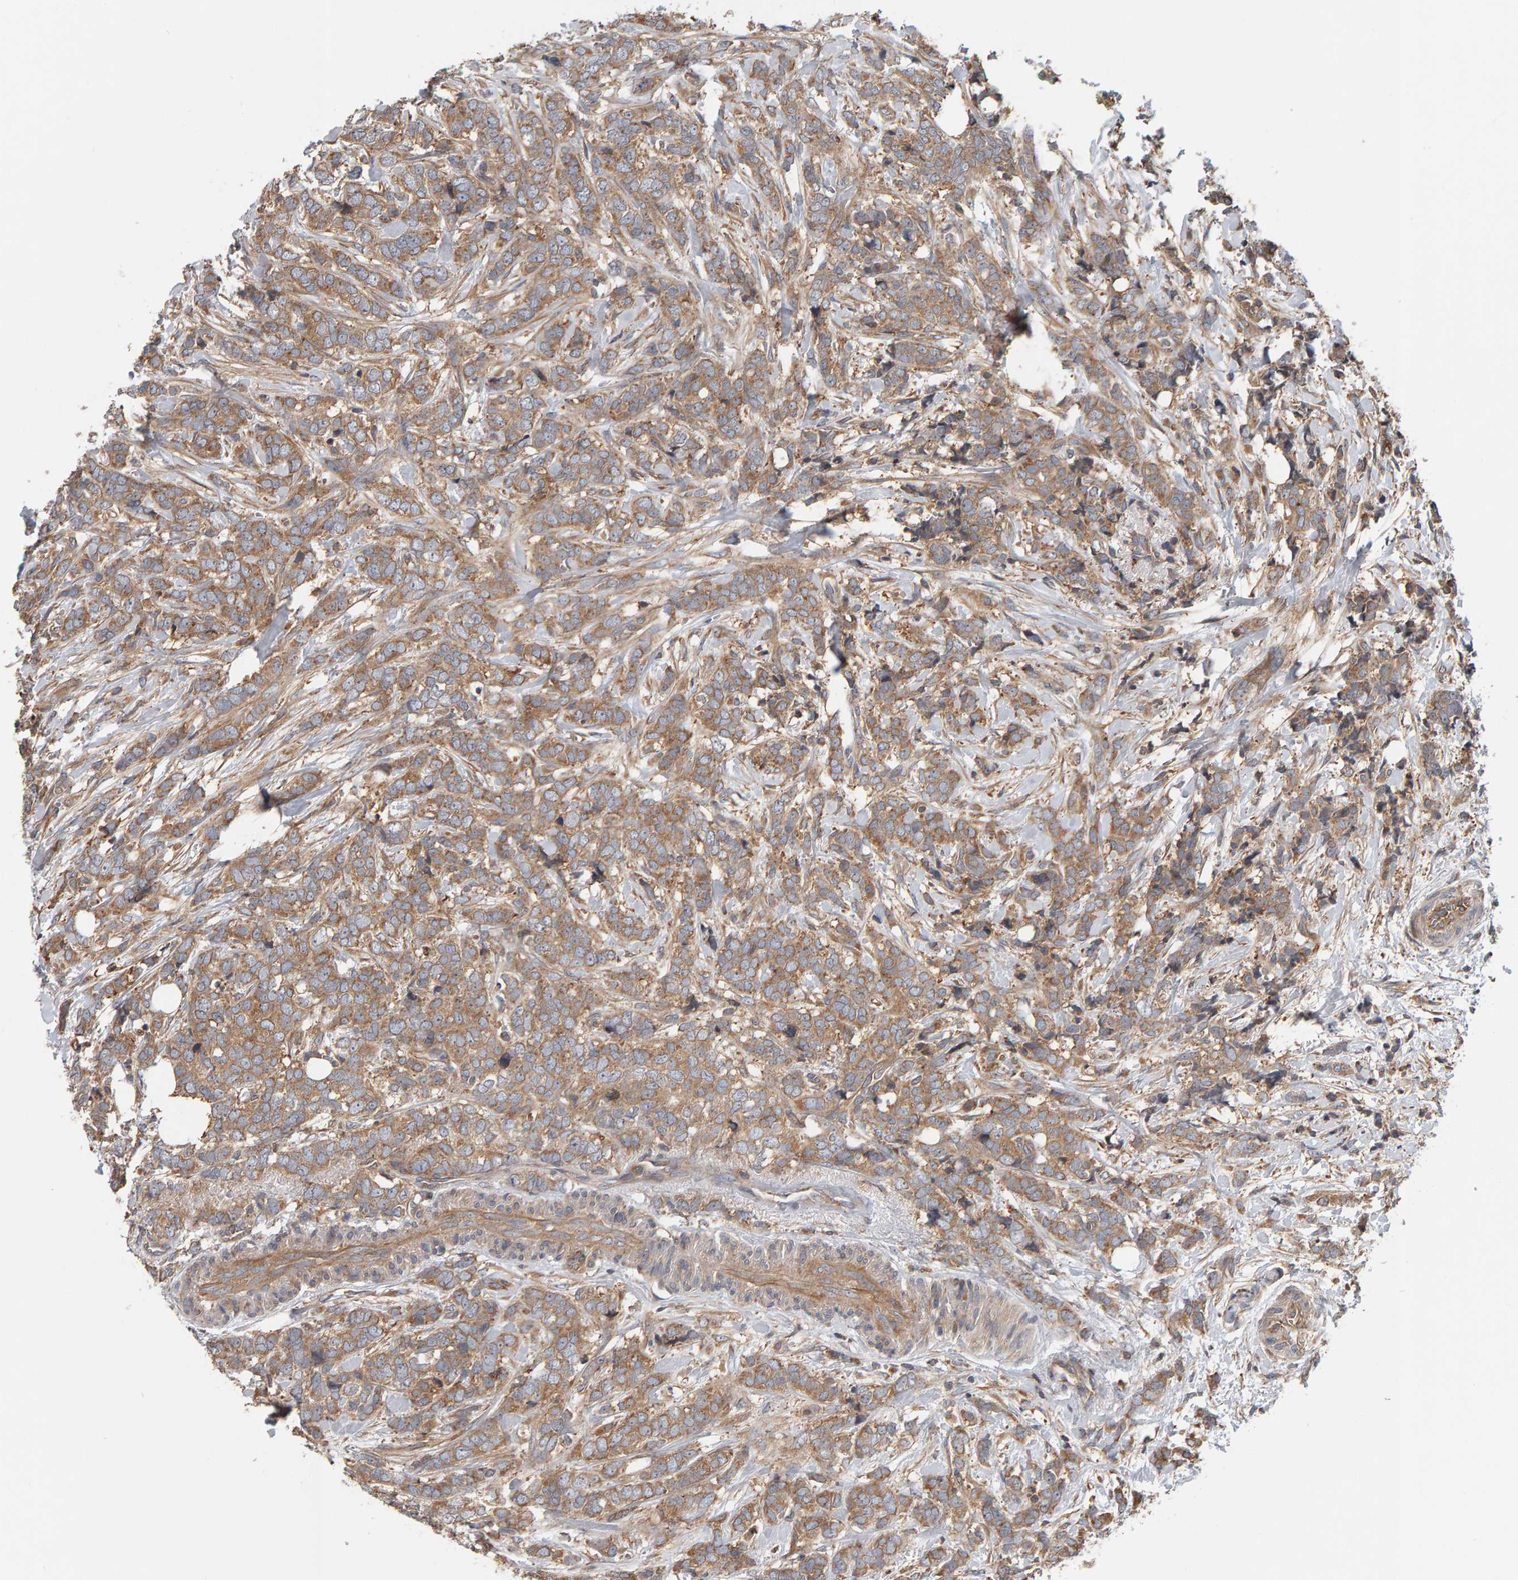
{"staining": {"intensity": "moderate", "quantity": ">75%", "location": "cytoplasmic/membranous"}, "tissue": "breast cancer", "cell_type": "Tumor cells", "image_type": "cancer", "snomed": [{"axis": "morphology", "description": "Lobular carcinoma"}, {"axis": "topography", "description": "Skin"}, {"axis": "topography", "description": "Breast"}], "caption": "Protein staining of breast cancer (lobular carcinoma) tissue demonstrates moderate cytoplasmic/membranous positivity in approximately >75% of tumor cells.", "gene": "C9orf72", "patient": {"sex": "female", "age": 46}}